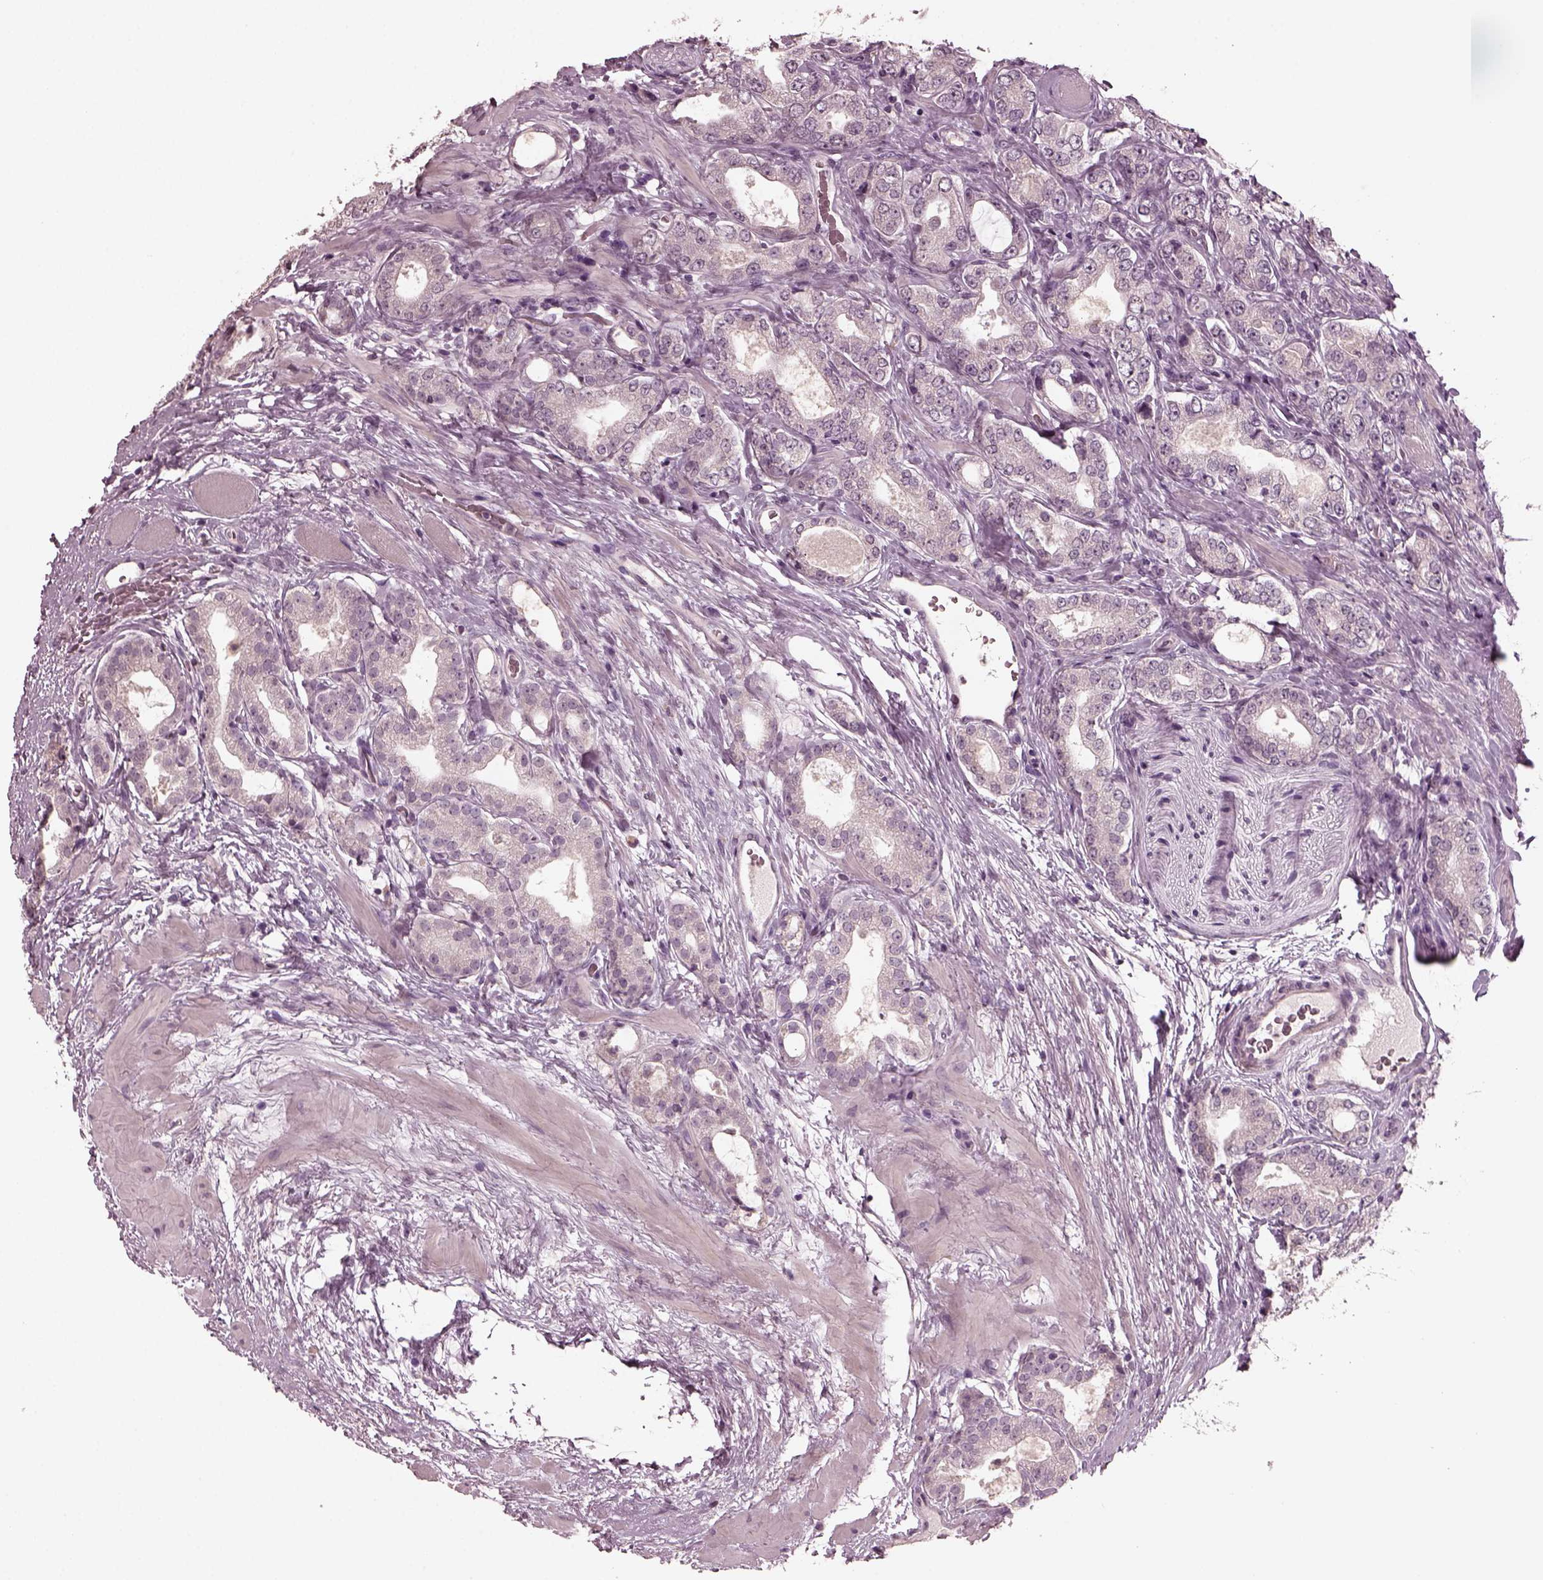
{"staining": {"intensity": "negative", "quantity": "none", "location": "none"}, "tissue": "prostate cancer", "cell_type": "Tumor cells", "image_type": "cancer", "snomed": [{"axis": "morphology", "description": "Adenocarcinoma, NOS"}, {"axis": "topography", "description": "Prostate"}], "caption": "This is an immunohistochemistry image of prostate adenocarcinoma. There is no staining in tumor cells.", "gene": "RCVRN", "patient": {"sex": "male", "age": 64}}